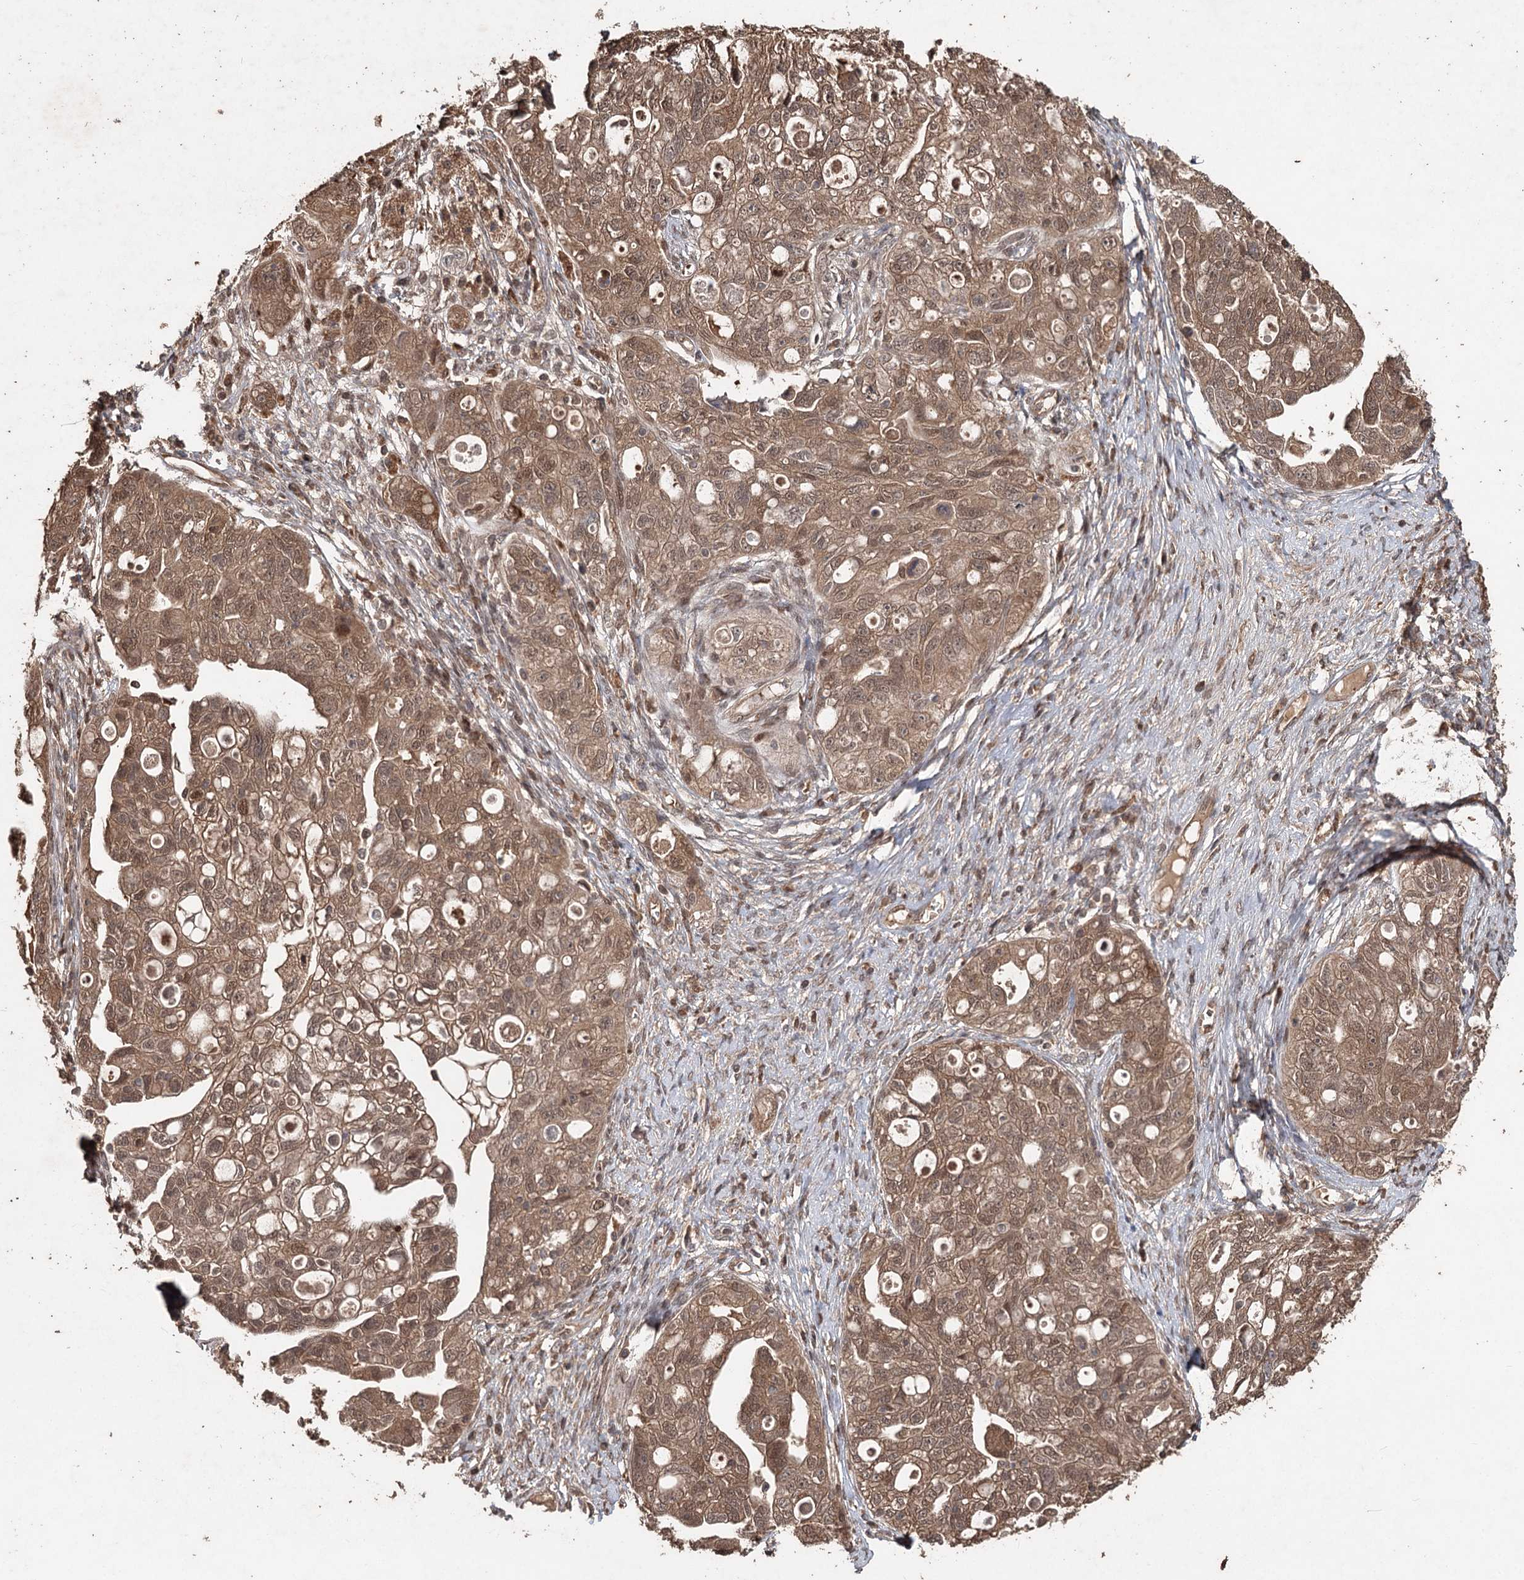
{"staining": {"intensity": "moderate", "quantity": ">75%", "location": "cytoplasmic/membranous,nuclear"}, "tissue": "ovarian cancer", "cell_type": "Tumor cells", "image_type": "cancer", "snomed": [{"axis": "morphology", "description": "Carcinoma, NOS"}, {"axis": "morphology", "description": "Cystadenocarcinoma, serous, NOS"}, {"axis": "topography", "description": "Ovary"}], "caption": "DAB (3,3'-diaminobenzidine) immunohistochemical staining of ovarian cancer shows moderate cytoplasmic/membranous and nuclear protein expression in approximately >75% of tumor cells.", "gene": "FBXO7", "patient": {"sex": "female", "age": 69}}